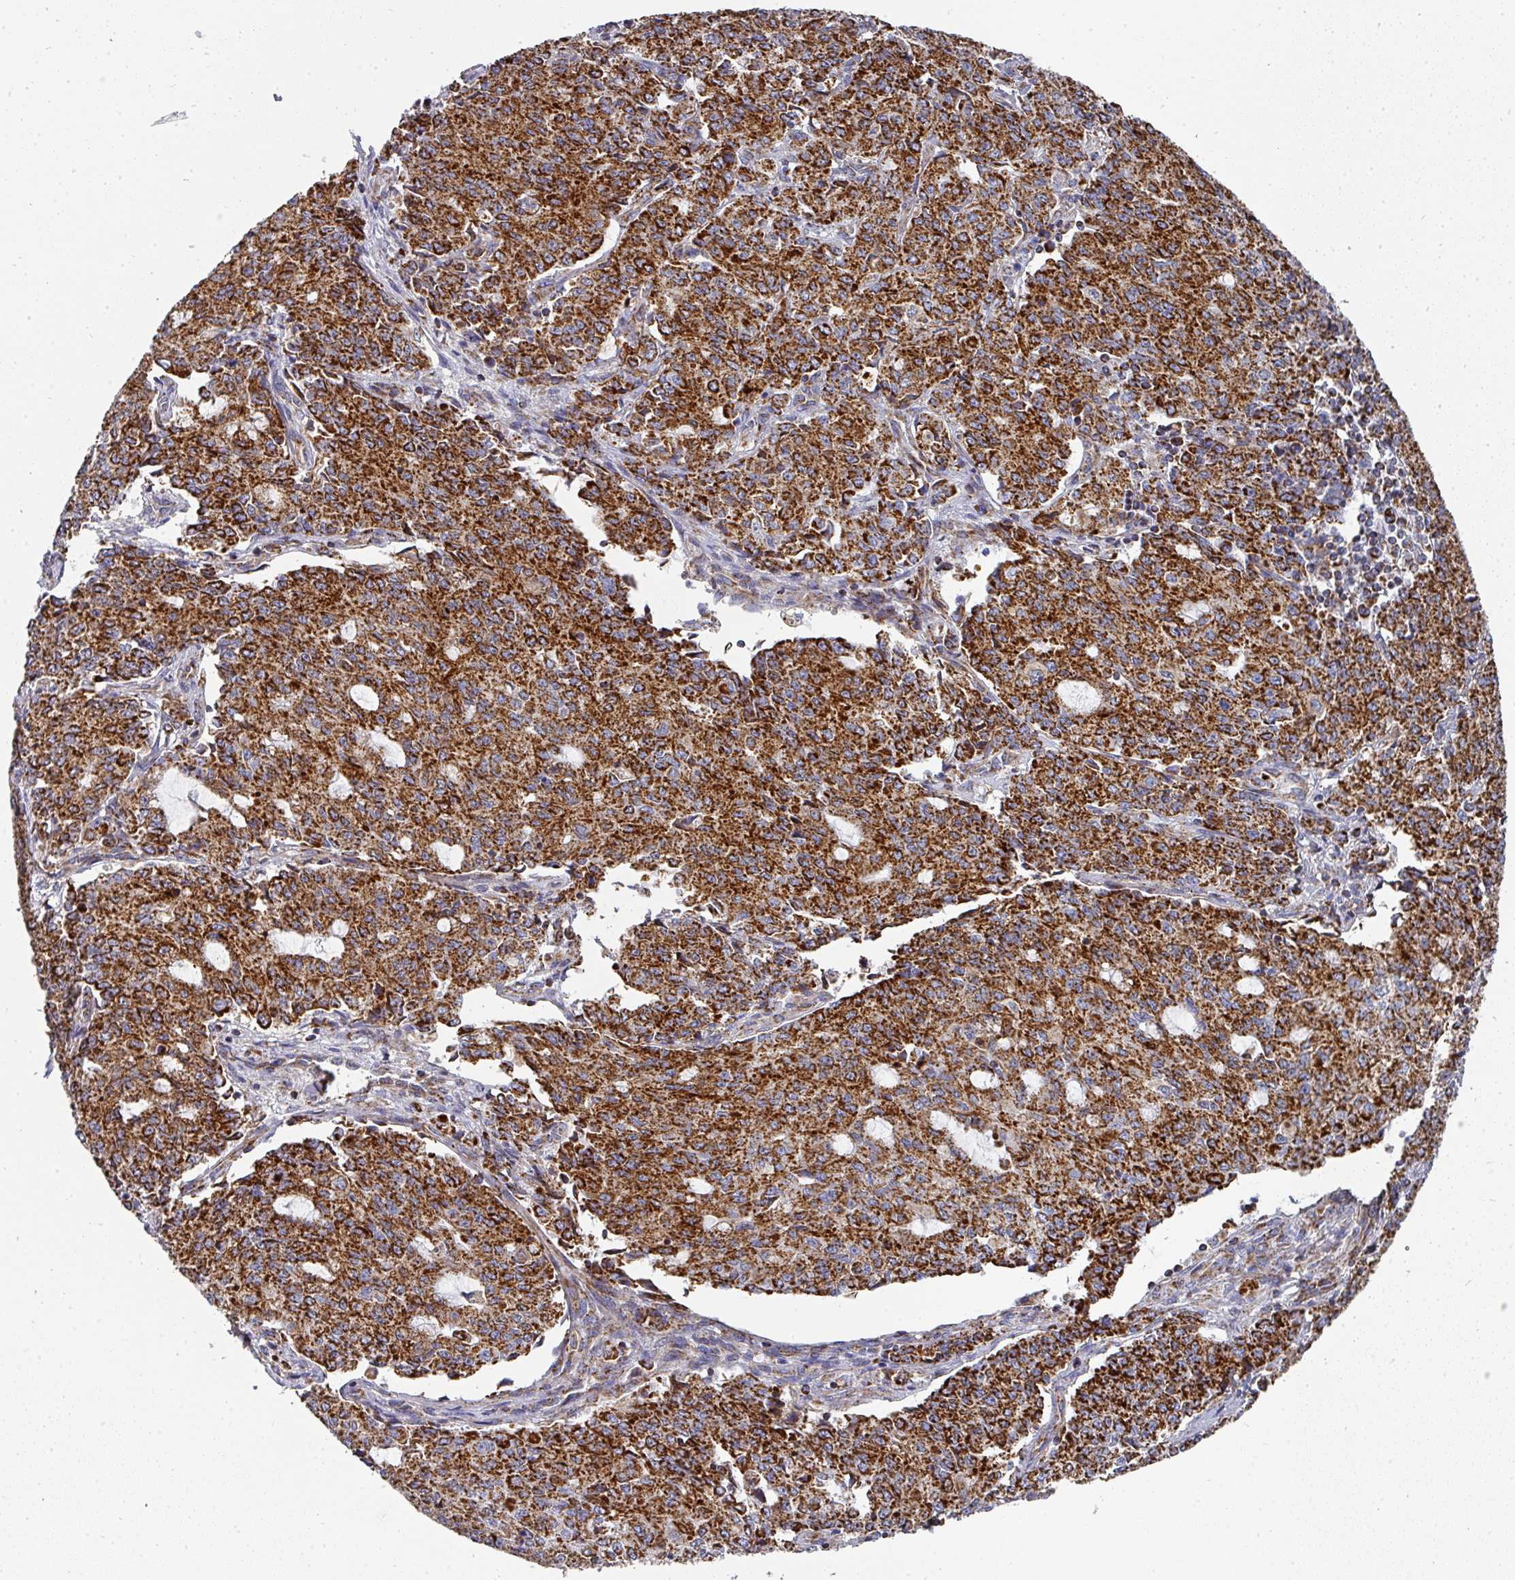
{"staining": {"intensity": "strong", "quantity": ">75%", "location": "cytoplasmic/membranous"}, "tissue": "endometrial cancer", "cell_type": "Tumor cells", "image_type": "cancer", "snomed": [{"axis": "morphology", "description": "Adenocarcinoma, NOS"}, {"axis": "topography", "description": "Endometrium"}], "caption": "Immunohistochemical staining of human adenocarcinoma (endometrial) demonstrates high levels of strong cytoplasmic/membranous protein expression in about >75% of tumor cells.", "gene": "UQCRFS1", "patient": {"sex": "female", "age": 50}}